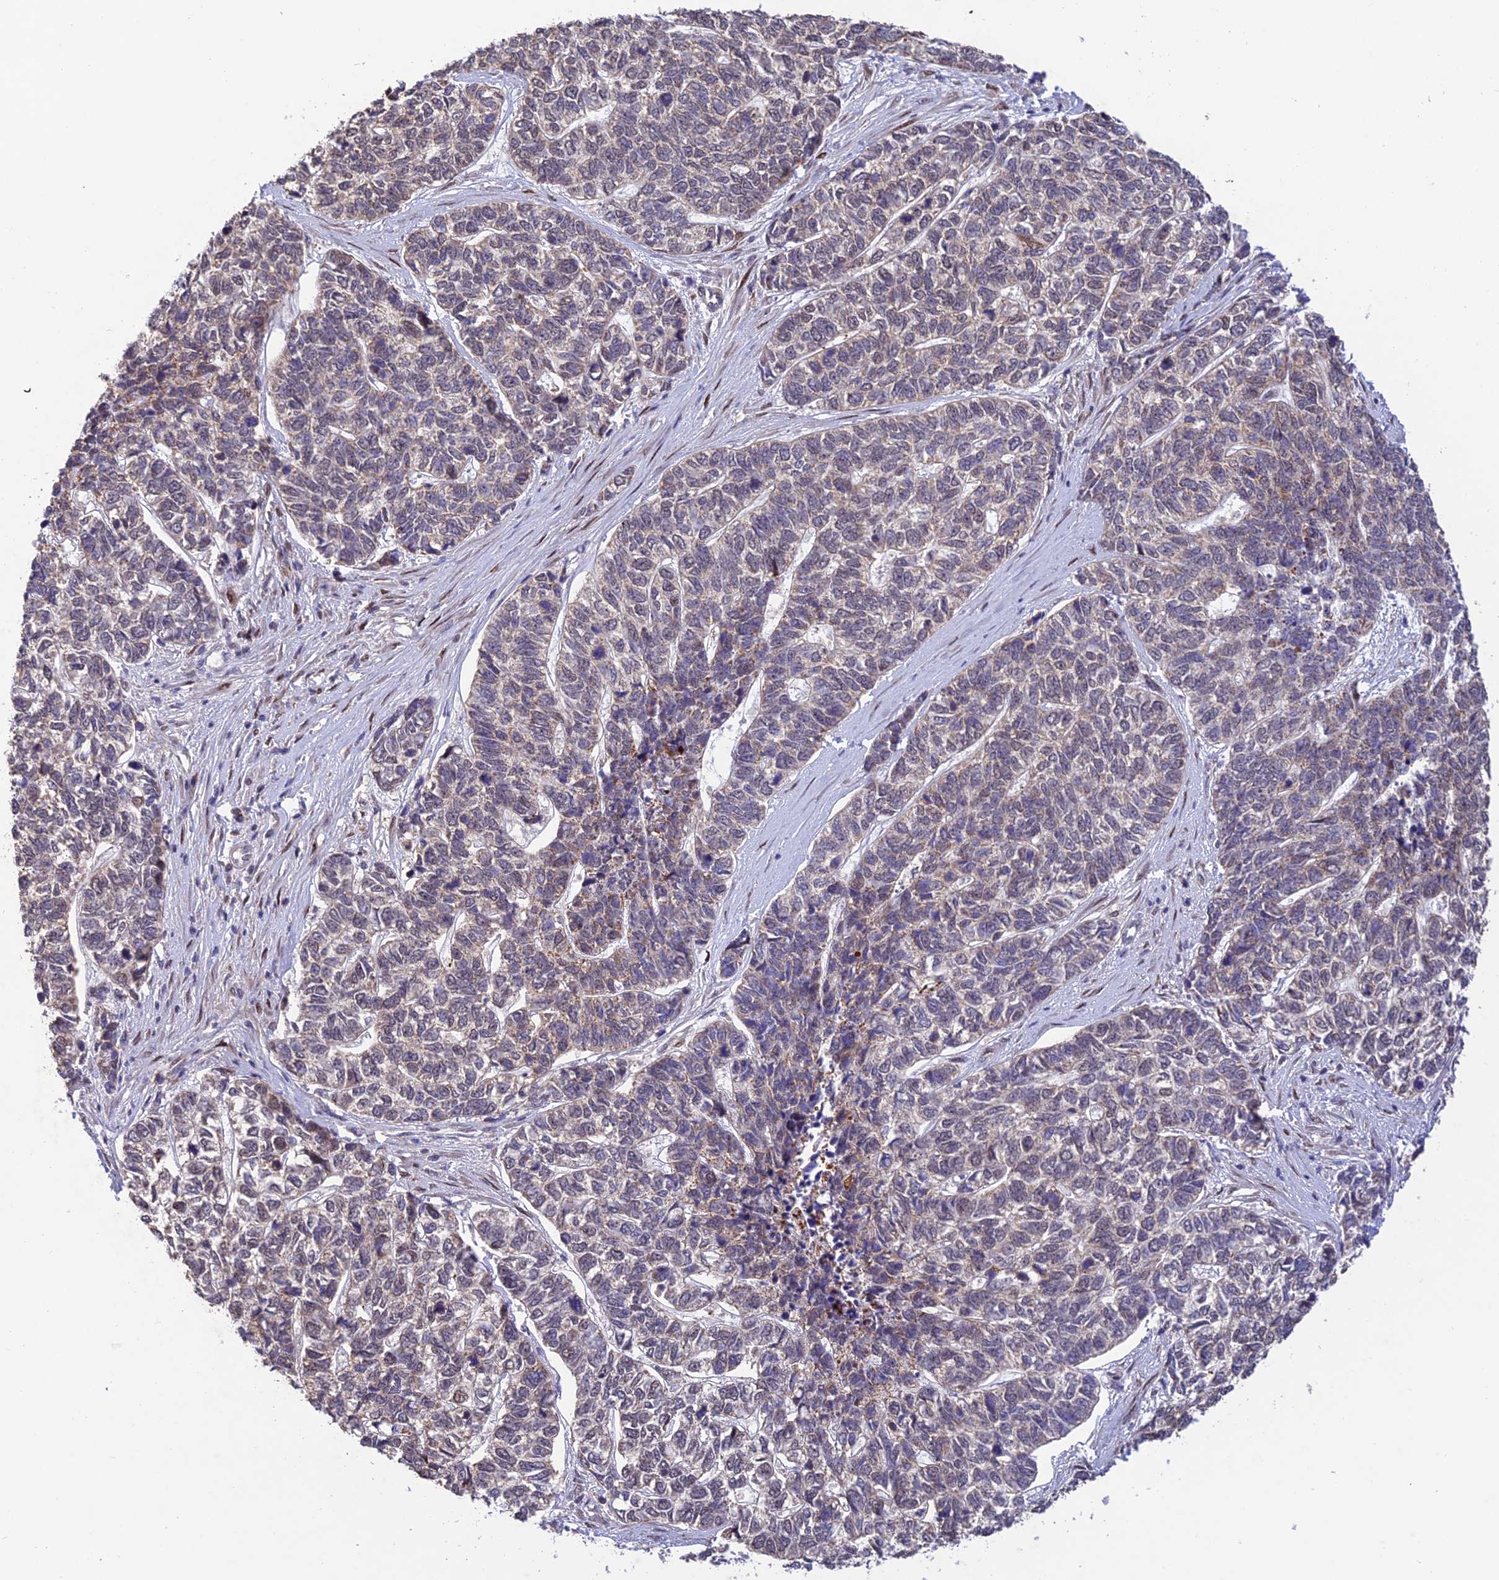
{"staining": {"intensity": "weak", "quantity": "<25%", "location": "cytoplasmic/membranous"}, "tissue": "skin cancer", "cell_type": "Tumor cells", "image_type": "cancer", "snomed": [{"axis": "morphology", "description": "Basal cell carcinoma"}, {"axis": "topography", "description": "Skin"}], "caption": "Human skin basal cell carcinoma stained for a protein using IHC displays no positivity in tumor cells.", "gene": "WDR55", "patient": {"sex": "female", "age": 65}}